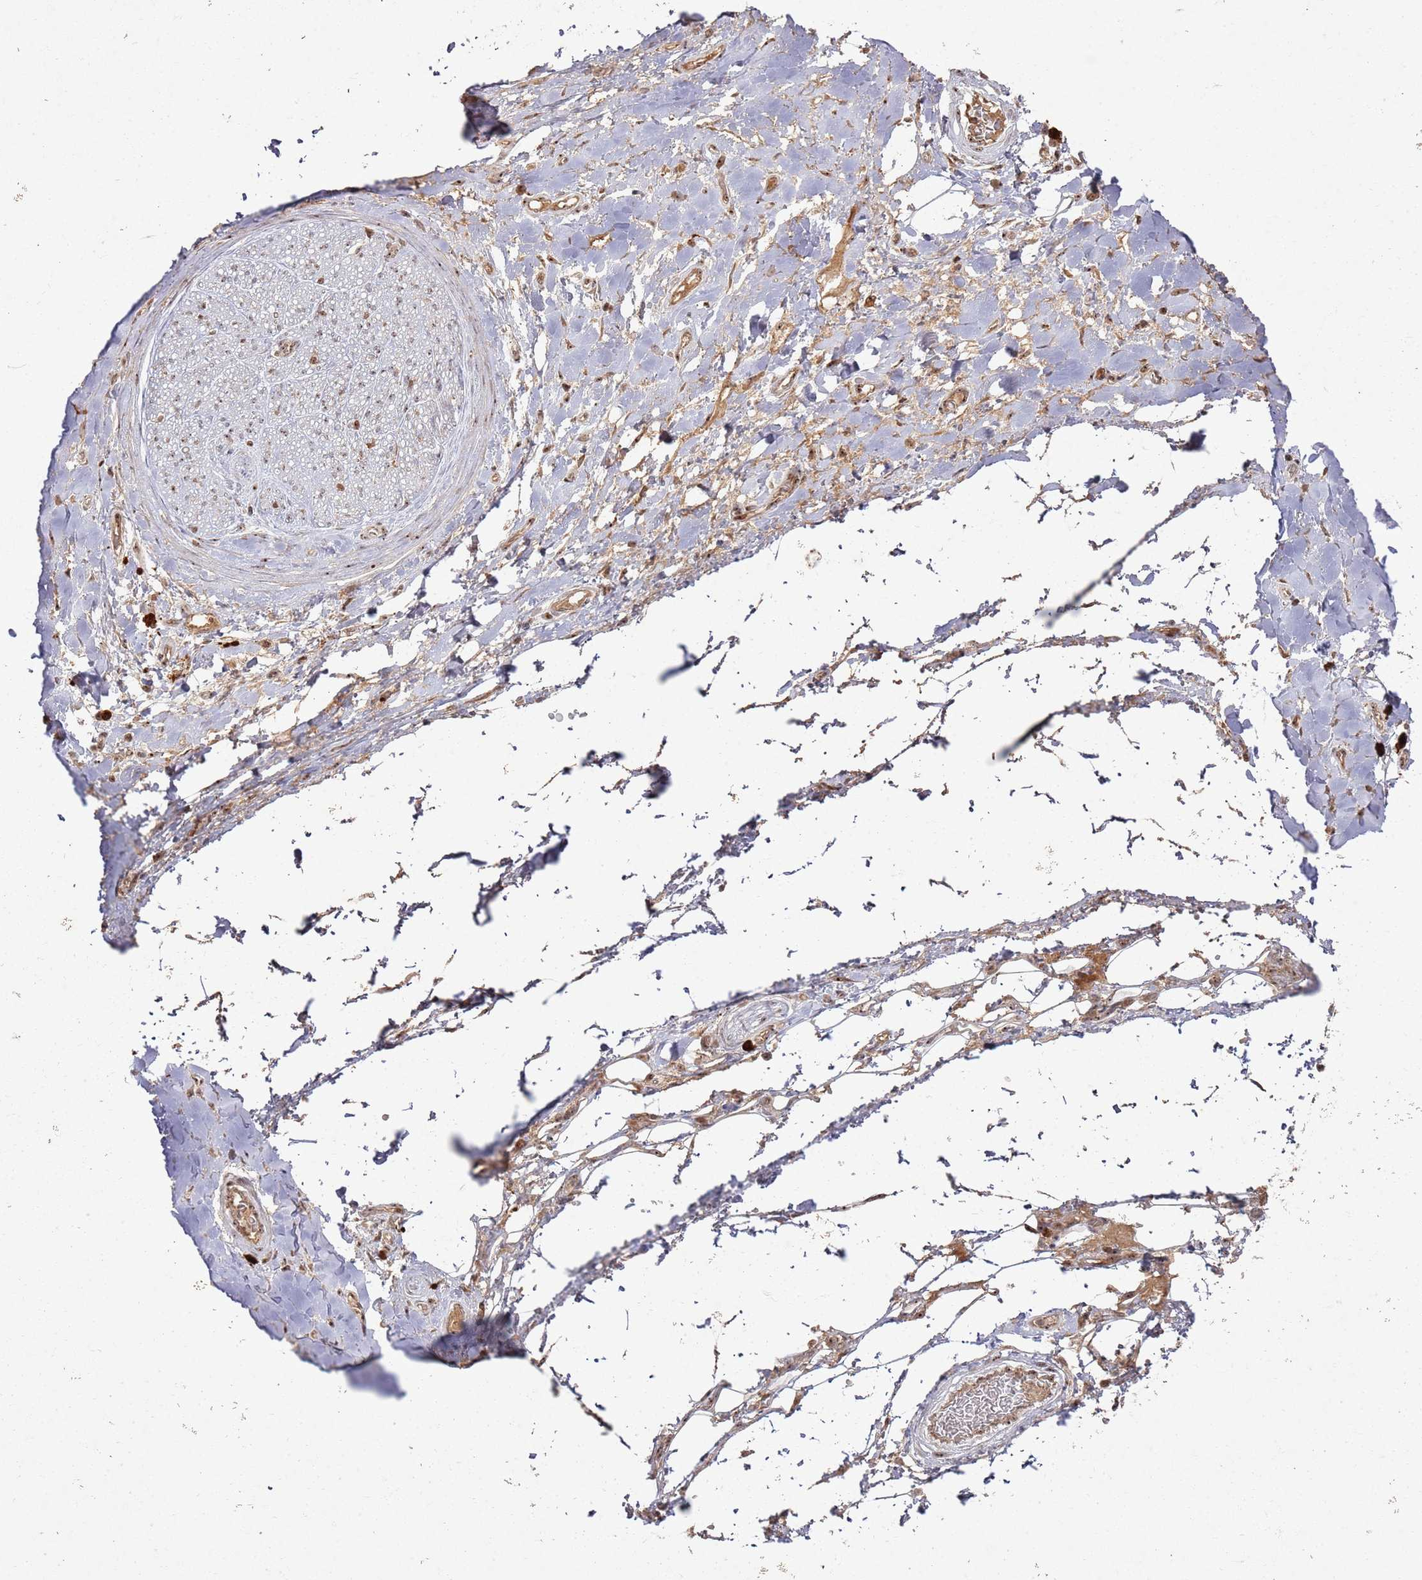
{"staining": {"intensity": "moderate", "quantity": ">75%", "location": "cytoplasmic/membranous"}, "tissue": "adipose tissue", "cell_type": "Adipocytes", "image_type": "normal", "snomed": [{"axis": "morphology", "description": "Normal tissue, NOS"}, {"axis": "morphology", "description": "Adenocarcinoma, NOS"}, {"axis": "topography", "description": "Stomach, upper"}, {"axis": "topography", "description": "Peripheral nerve tissue"}], "caption": "A medium amount of moderate cytoplasmic/membranous expression is appreciated in approximately >75% of adipocytes in benign adipose tissue.", "gene": "UTP11", "patient": {"sex": "male", "age": 62}}